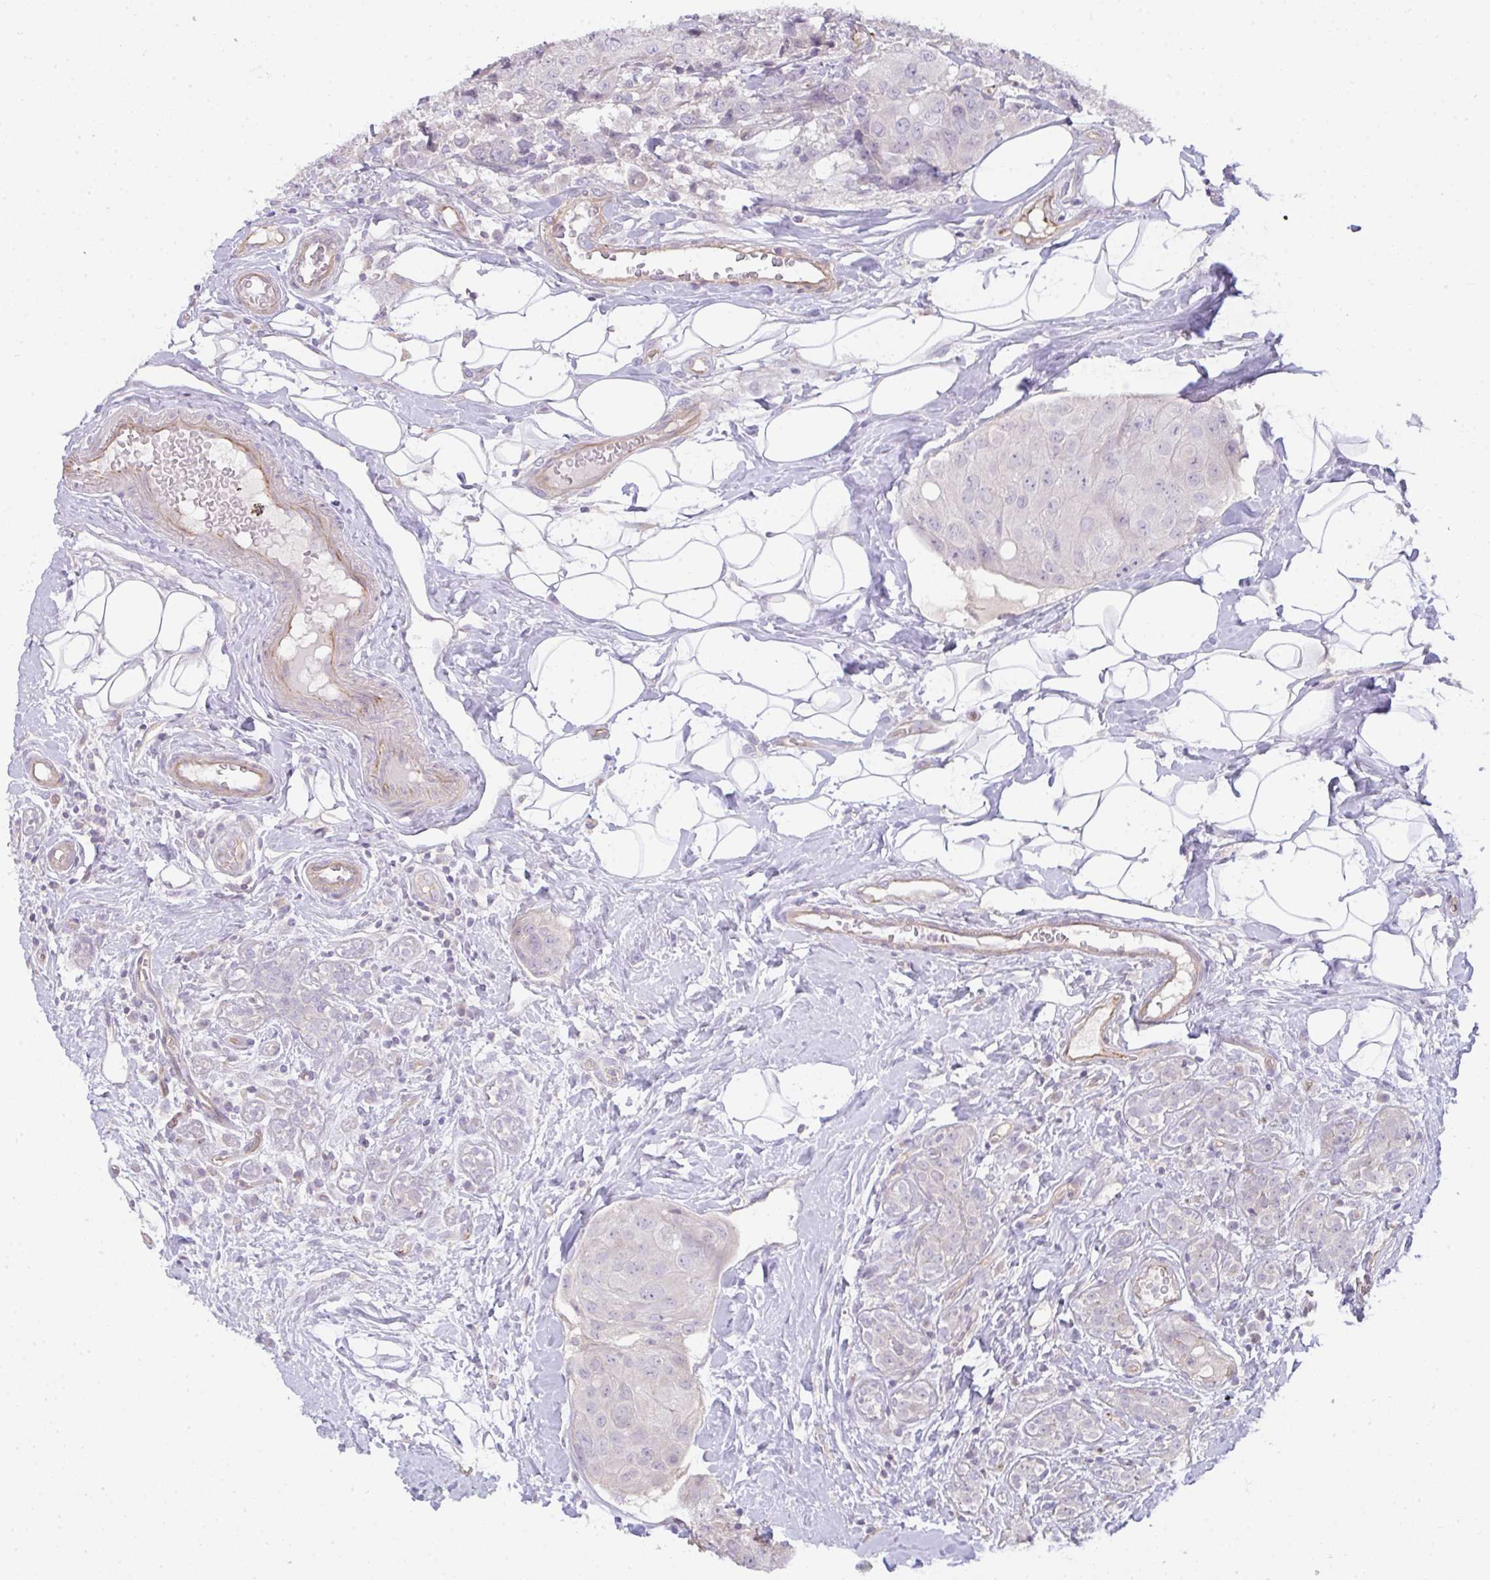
{"staining": {"intensity": "negative", "quantity": "none", "location": "none"}, "tissue": "breast cancer", "cell_type": "Tumor cells", "image_type": "cancer", "snomed": [{"axis": "morphology", "description": "Duct carcinoma"}, {"axis": "topography", "description": "Breast"}], "caption": "Immunohistochemical staining of intraductal carcinoma (breast) reveals no significant positivity in tumor cells.", "gene": "FILIP1", "patient": {"sex": "female", "age": 43}}